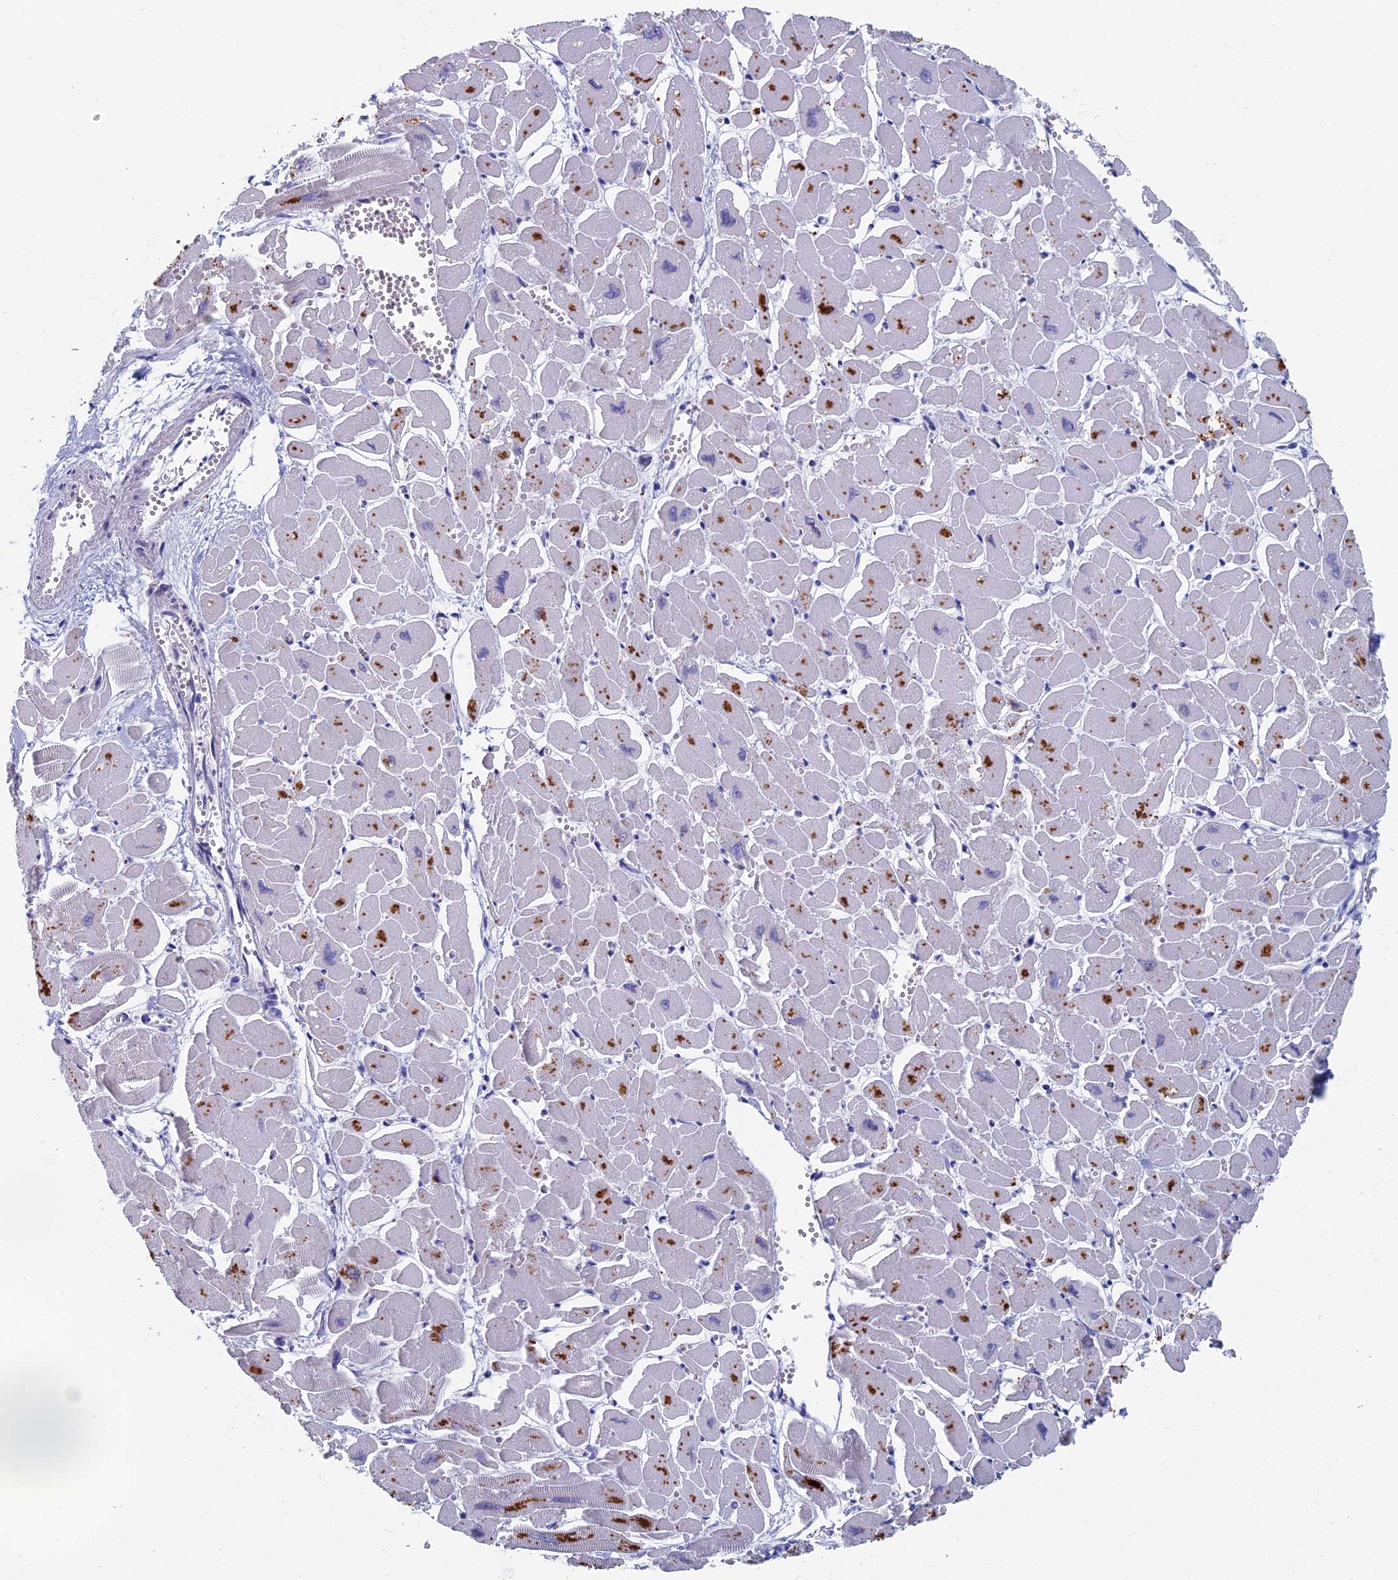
{"staining": {"intensity": "moderate", "quantity": "<25%", "location": "cytoplasmic/membranous"}, "tissue": "heart muscle", "cell_type": "Cardiomyocytes", "image_type": "normal", "snomed": [{"axis": "morphology", "description": "Normal tissue, NOS"}, {"axis": "topography", "description": "Heart"}], "caption": "This histopathology image demonstrates IHC staining of normal heart muscle, with low moderate cytoplasmic/membranous staining in about <25% of cardiomyocytes.", "gene": "OAT", "patient": {"sex": "male", "age": 54}}